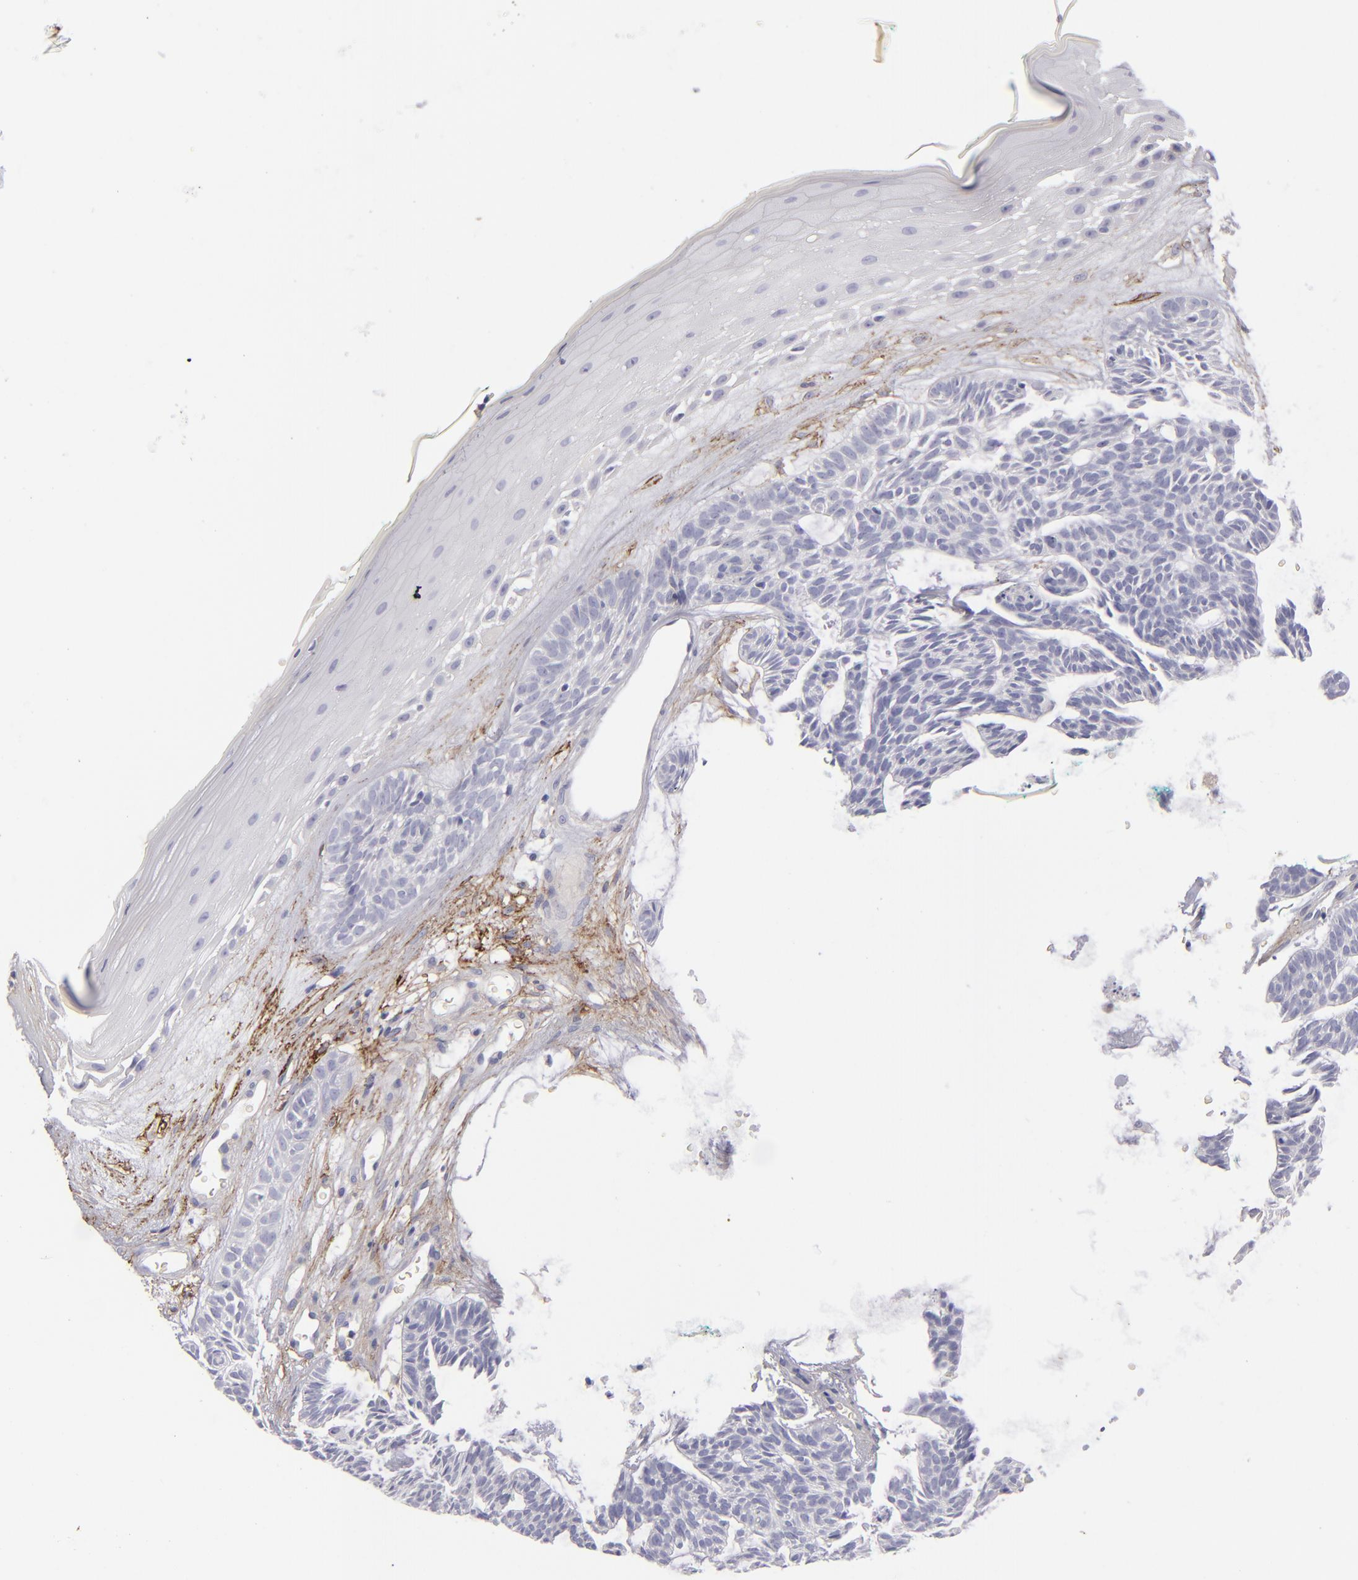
{"staining": {"intensity": "negative", "quantity": "none", "location": "none"}, "tissue": "skin cancer", "cell_type": "Tumor cells", "image_type": "cancer", "snomed": [{"axis": "morphology", "description": "Basal cell carcinoma"}, {"axis": "topography", "description": "Skin"}], "caption": "There is no significant expression in tumor cells of skin cancer.", "gene": "ANPEP", "patient": {"sex": "male", "age": 75}}